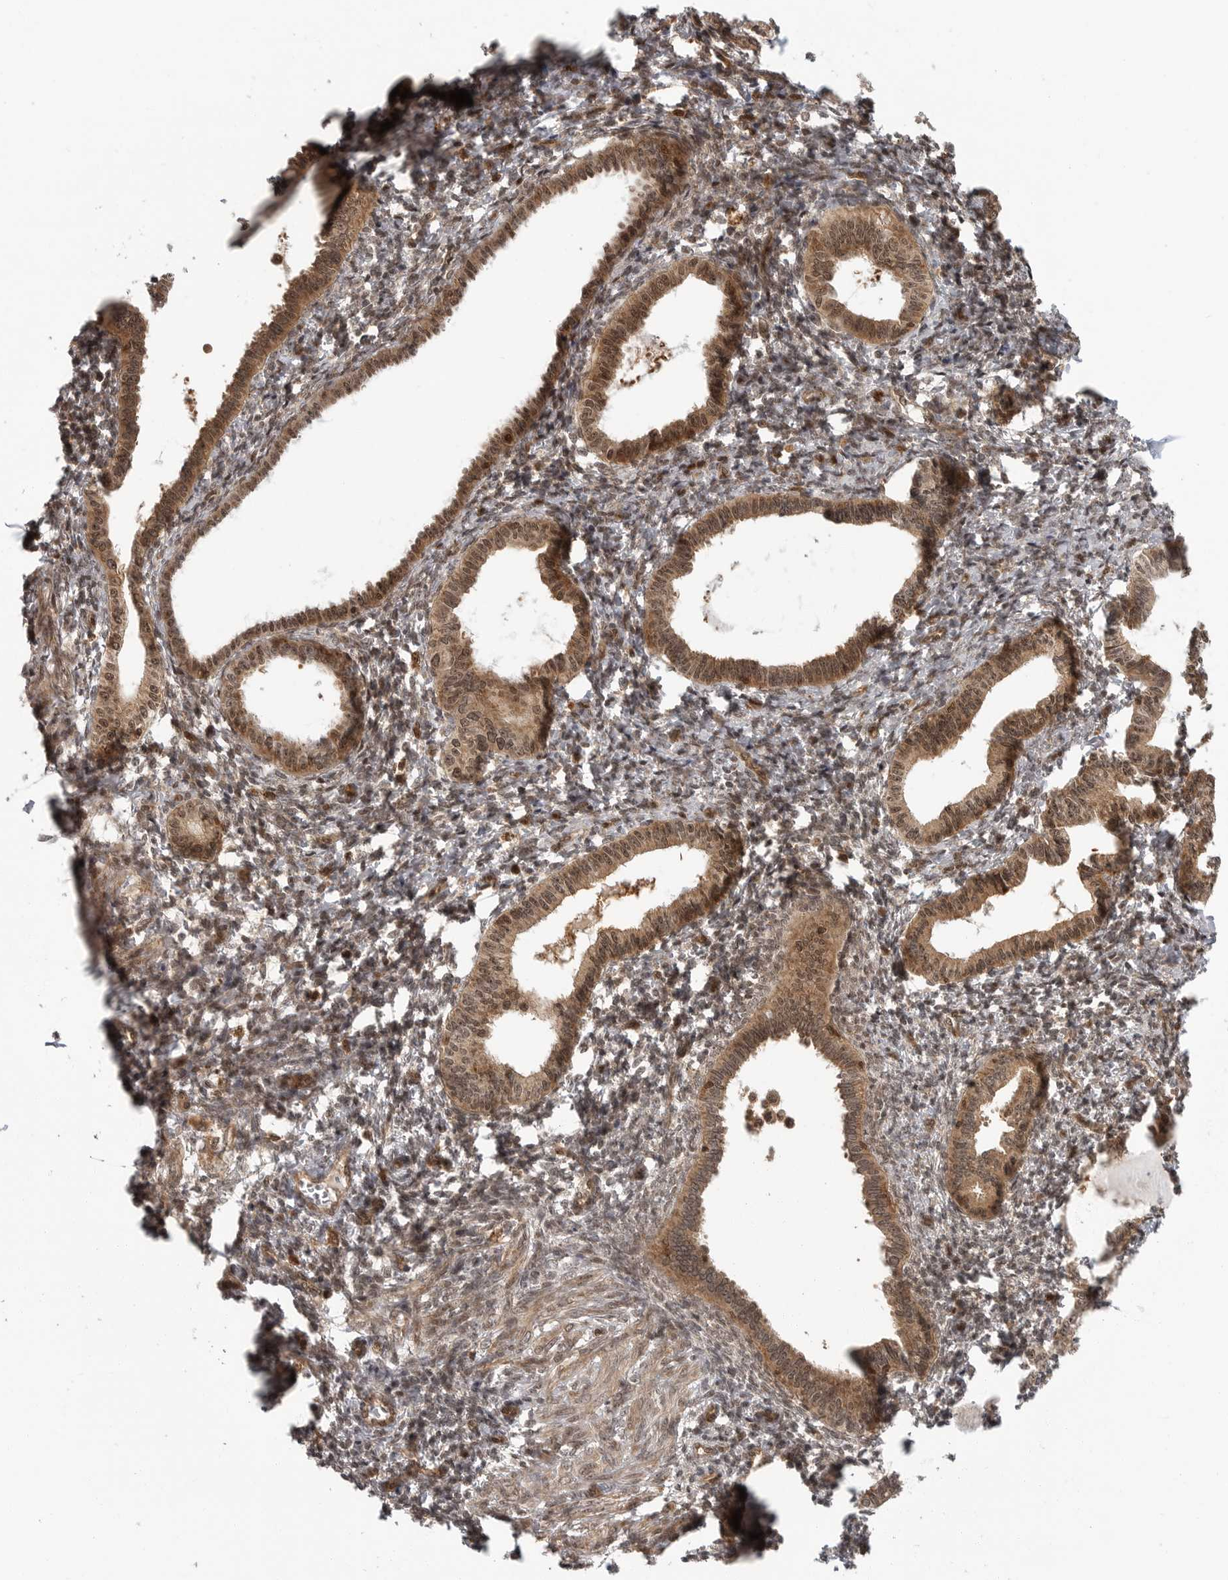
{"staining": {"intensity": "negative", "quantity": "none", "location": "none"}, "tissue": "endometrium", "cell_type": "Cells in endometrial stroma", "image_type": "normal", "snomed": [{"axis": "morphology", "description": "Normal tissue, NOS"}, {"axis": "topography", "description": "Endometrium"}], "caption": "Immunohistochemistry (IHC) histopathology image of unremarkable endometrium: endometrium stained with DAB shows no significant protein staining in cells in endometrial stroma.", "gene": "SZRD1", "patient": {"sex": "female", "age": 77}}